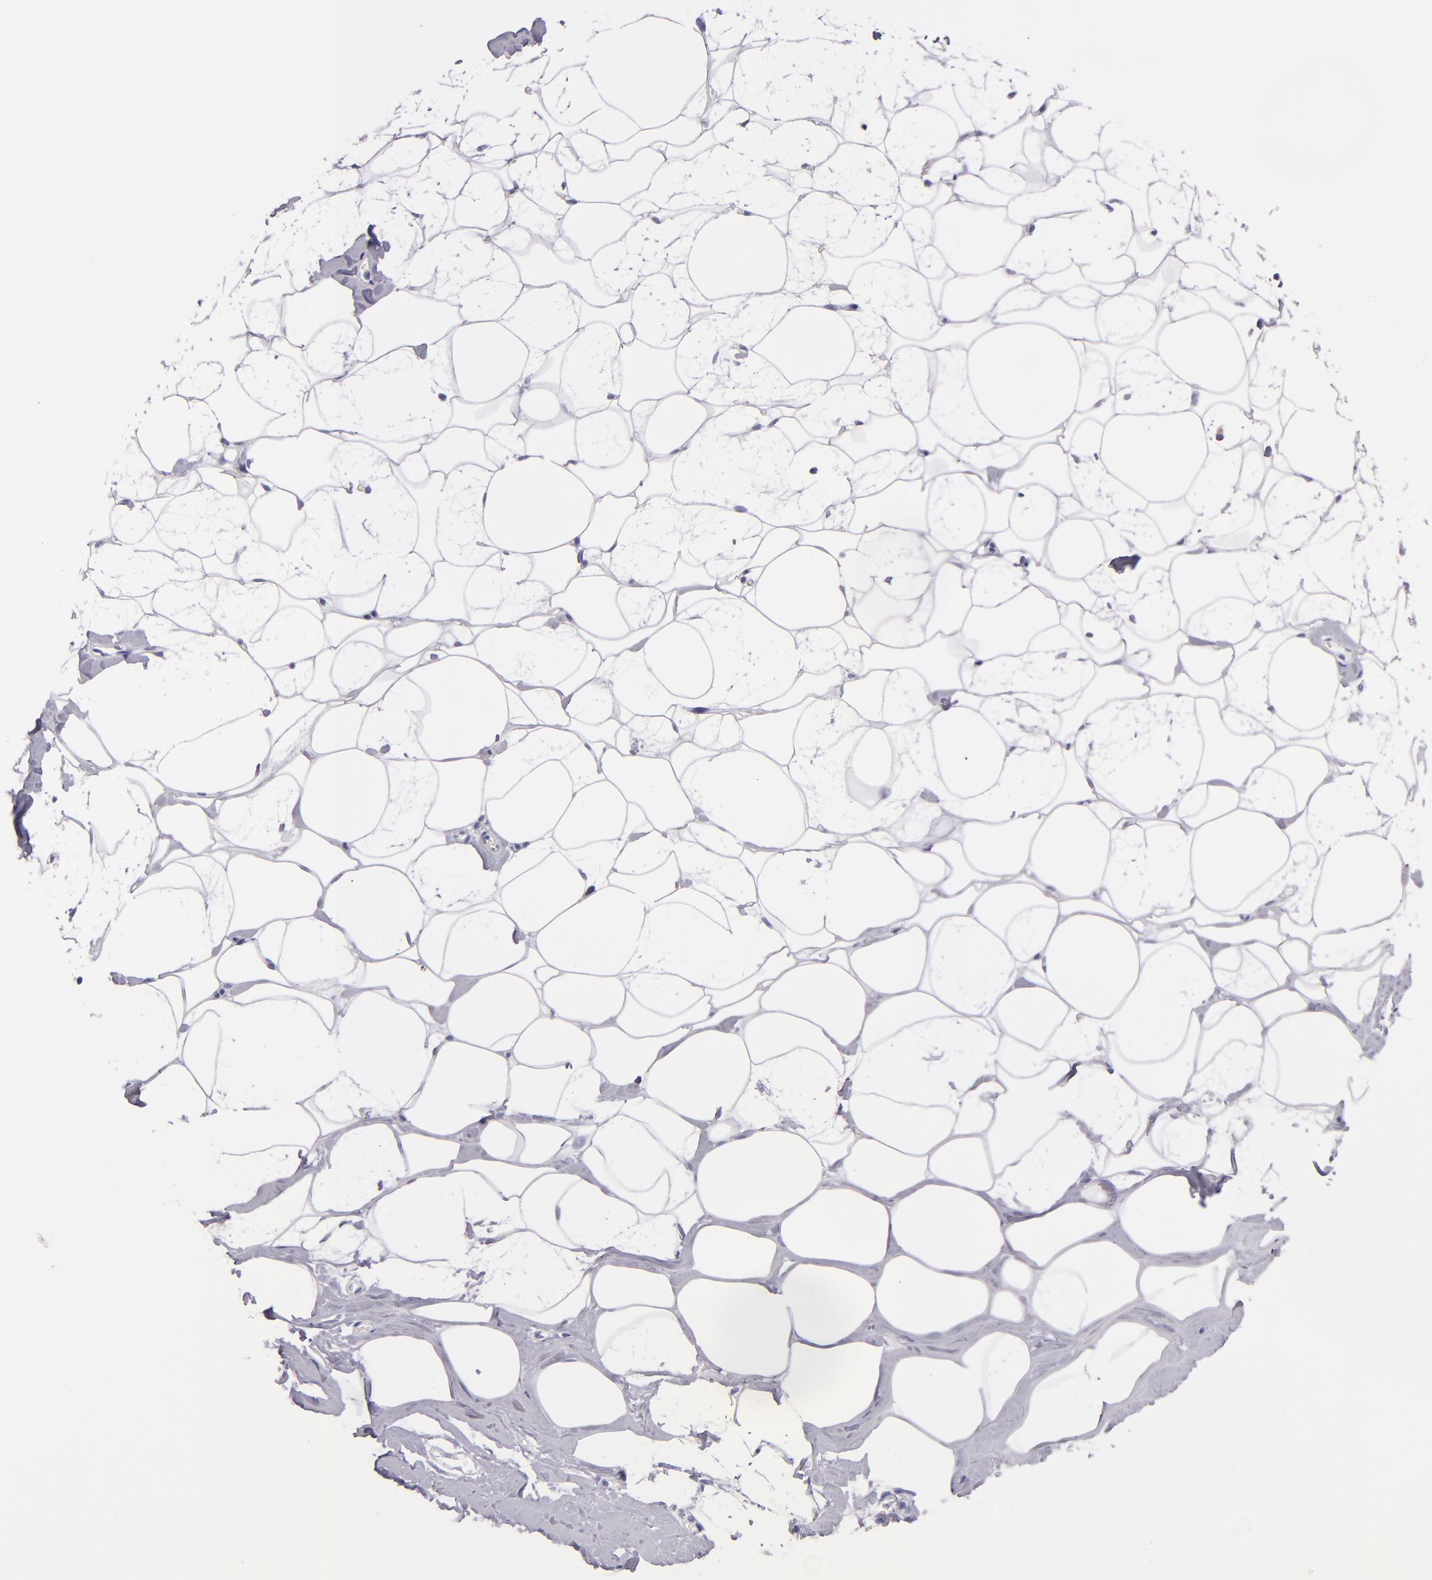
{"staining": {"intensity": "negative", "quantity": "none", "location": "none"}, "tissue": "breast", "cell_type": "Adipocytes", "image_type": "normal", "snomed": [{"axis": "morphology", "description": "Normal tissue, NOS"}, {"axis": "morphology", "description": "Fibrosis, NOS"}, {"axis": "topography", "description": "Breast"}], "caption": "This is an immunohistochemistry (IHC) image of benign human breast. There is no positivity in adipocytes.", "gene": "CDH3", "patient": {"sex": "female", "age": 39}}